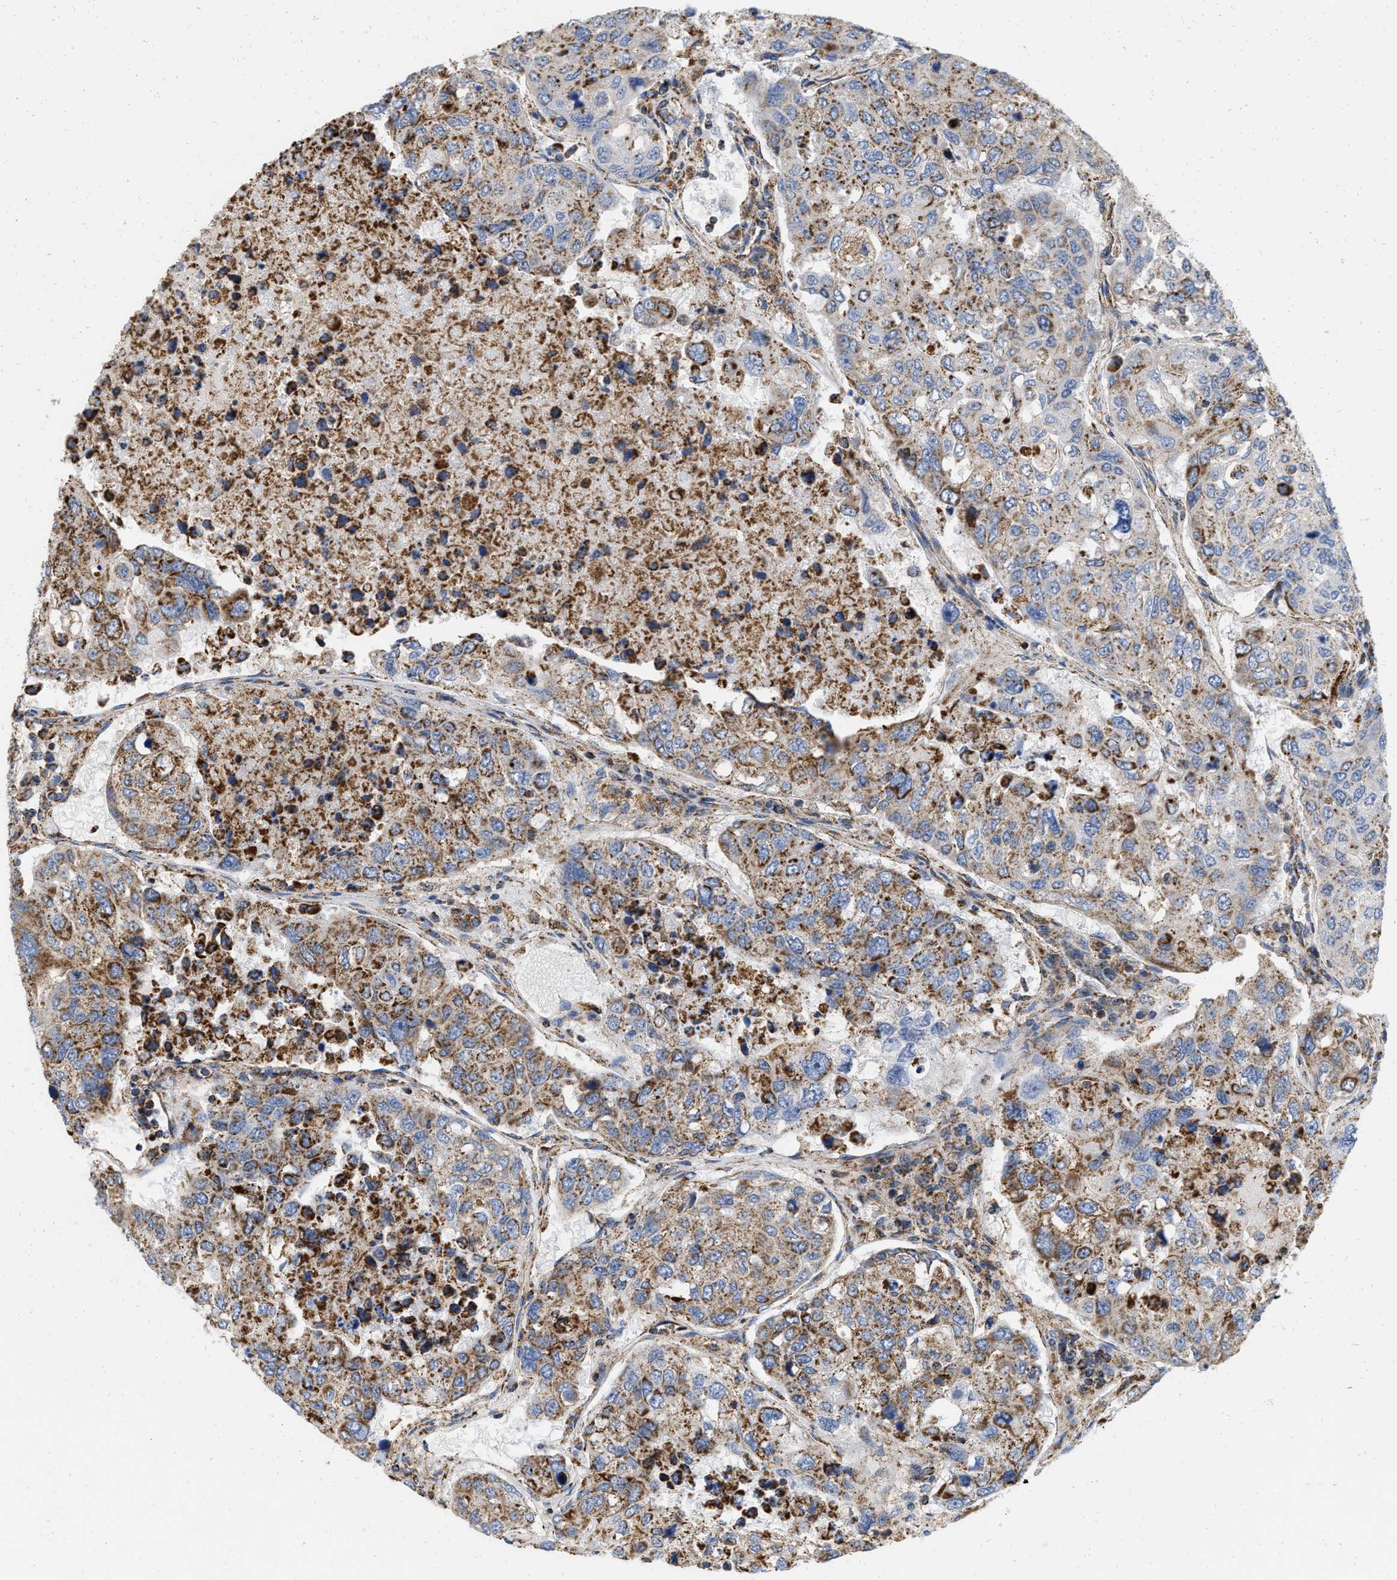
{"staining": {"intensity": "moderate", "quantity": ">75%", "location": "cytoplasmic/membranous"}, "tissue": "urothelial cancer", "cell_type": "Tumor cells", "image_type": "cancer", "snomed": [{"axis": "morphology", "description": "Urothelial carcinoma, High grade"}, {"axis": "topography", "description": "Lymph node"}, {"axis": "topography", "description": "Urinary bladder"}], "caption": "Protein expression analysis of human urothelial cancer reveals moderate cytoplasmic/membranous positivity in approximately >75% of tumor cells.", "gene": "GRB10", "patient": {"sex": "male", "age": 51}}